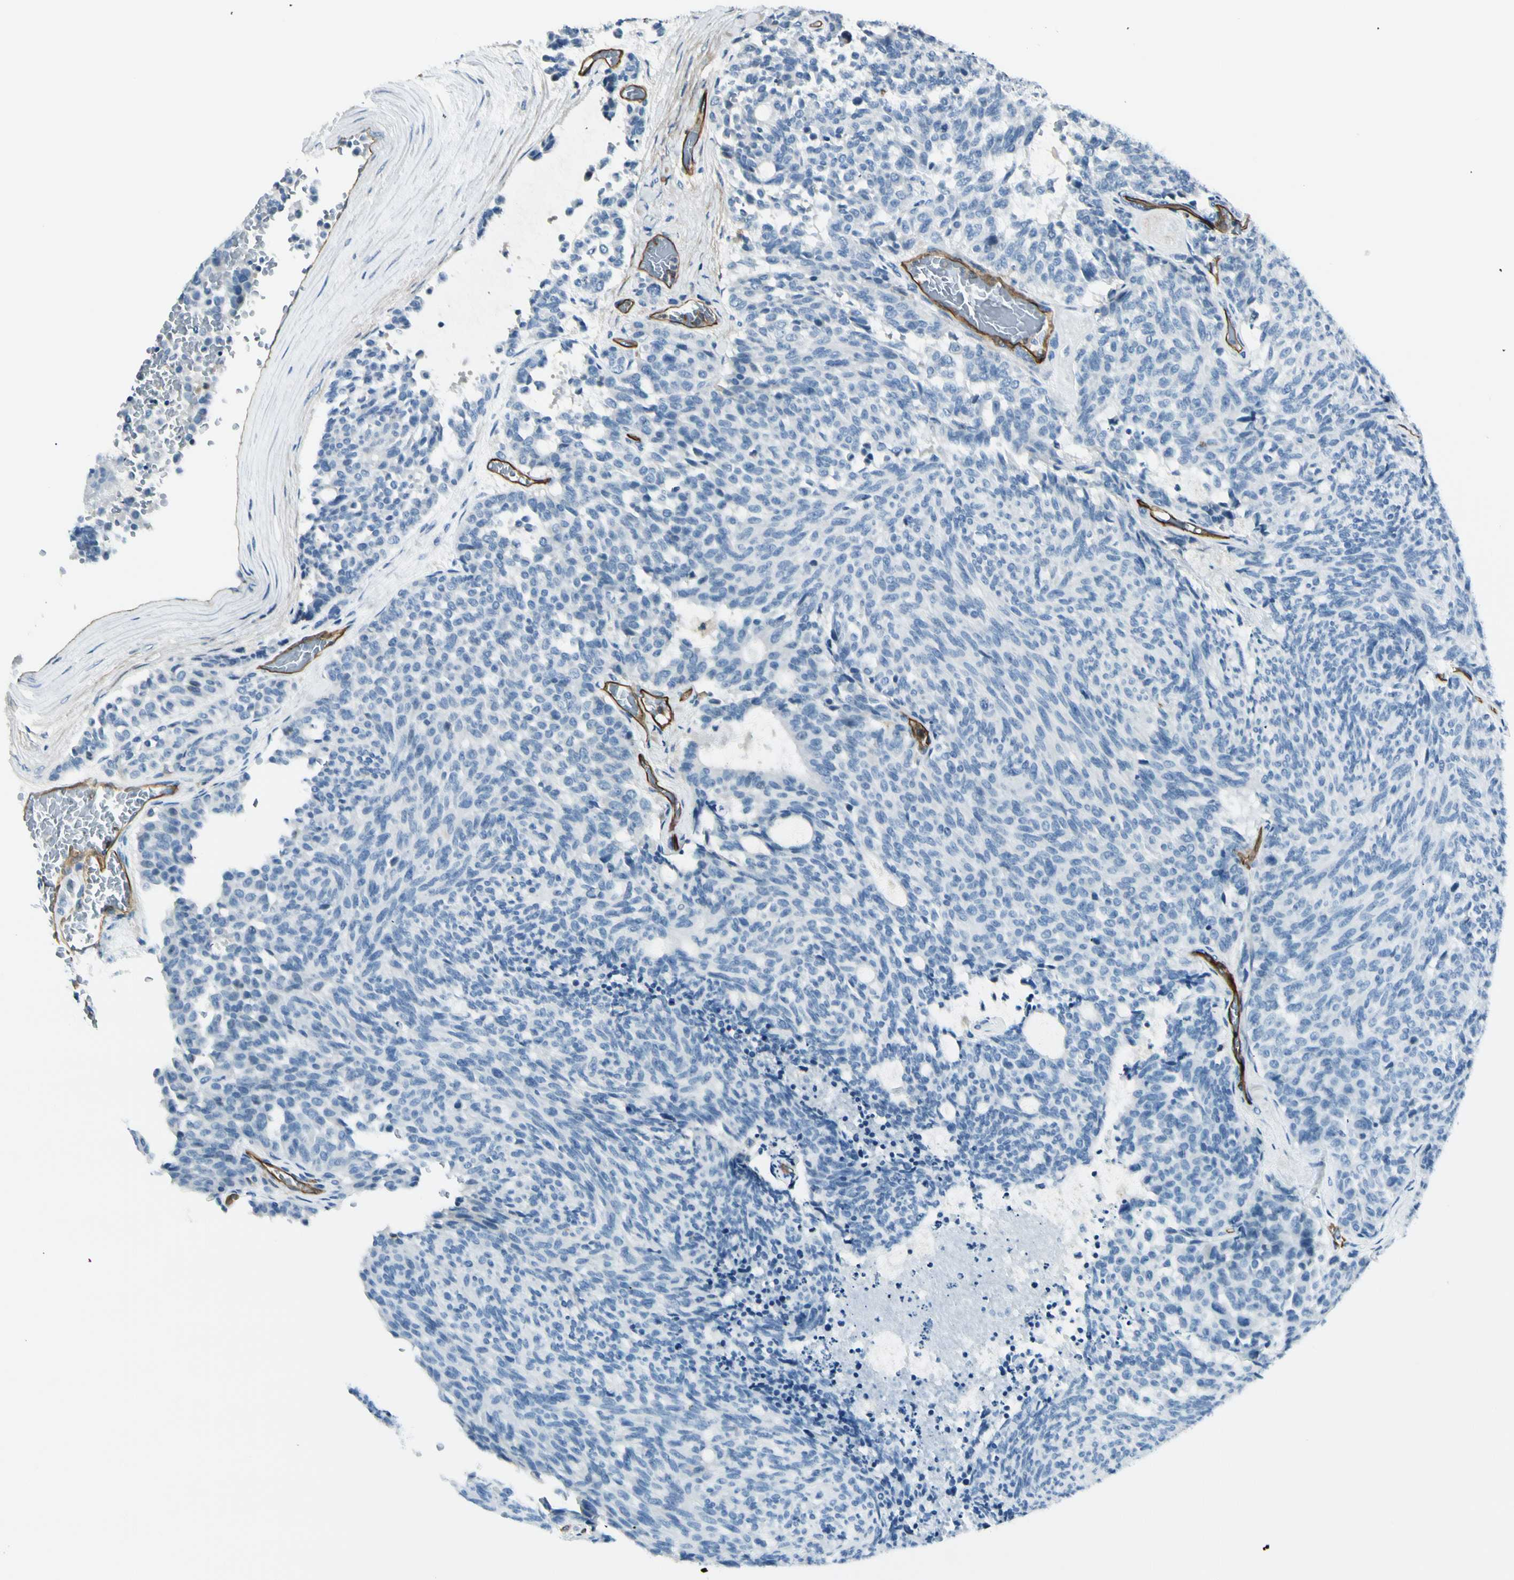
{"staining": {"intensity": "negative", "quantity": "none", "location": "none"}, "tissue": "carcinoid", "cell_type": "Tumor cells", "image_type": "cancer", "snomed": [{"axis": "morphology", "description": "Carcinoid, malignant, NOS"}, {"axis": "topography", "description": "Pancreas"}], "caption": "Carcinoid (malignant) stained for a protein using immunohistochemistry (IHC) demonstrates no staining tumor cells.", "gene": "CD93", "patient": {"sex": "female", "age": 54}}